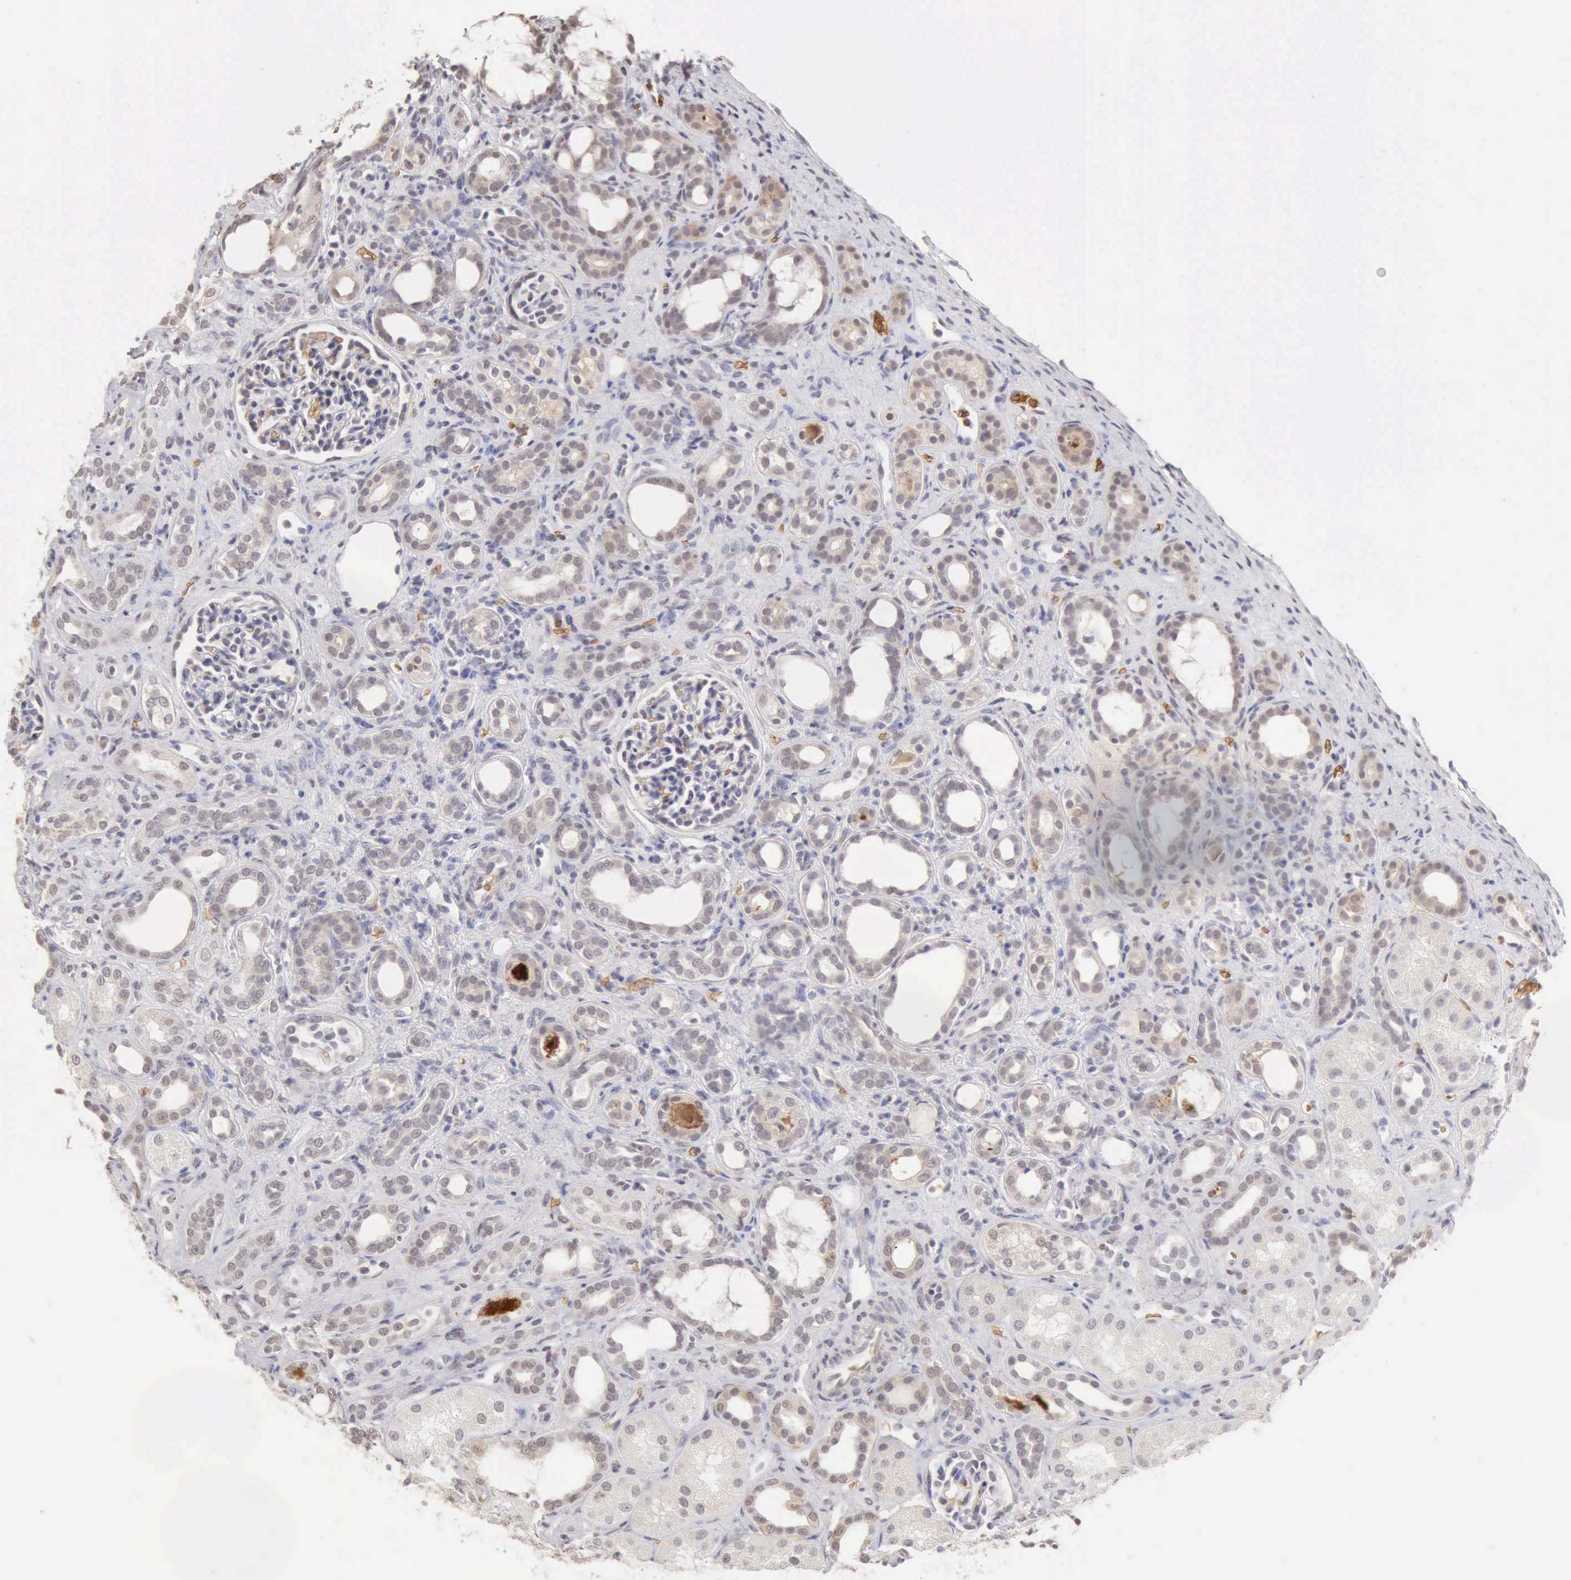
{"staining": {"intensity": "negative", "quantity": "none", "location": "none"}, "tissue": "kidney", "cell_type": "Cells in glomeruli", "image_type": "normal", "snomed": [{"axis": "morphology", "description": "Normal tissue, NOS"}, {"axis": "topography", "description": "Kidney"}], "caption": "Immunohistochemical staining of normal human kidney shows no significant positivity in cells in glomeruli.", "gene": "CFI", "patient": {"sex": "male", "age": 7}}